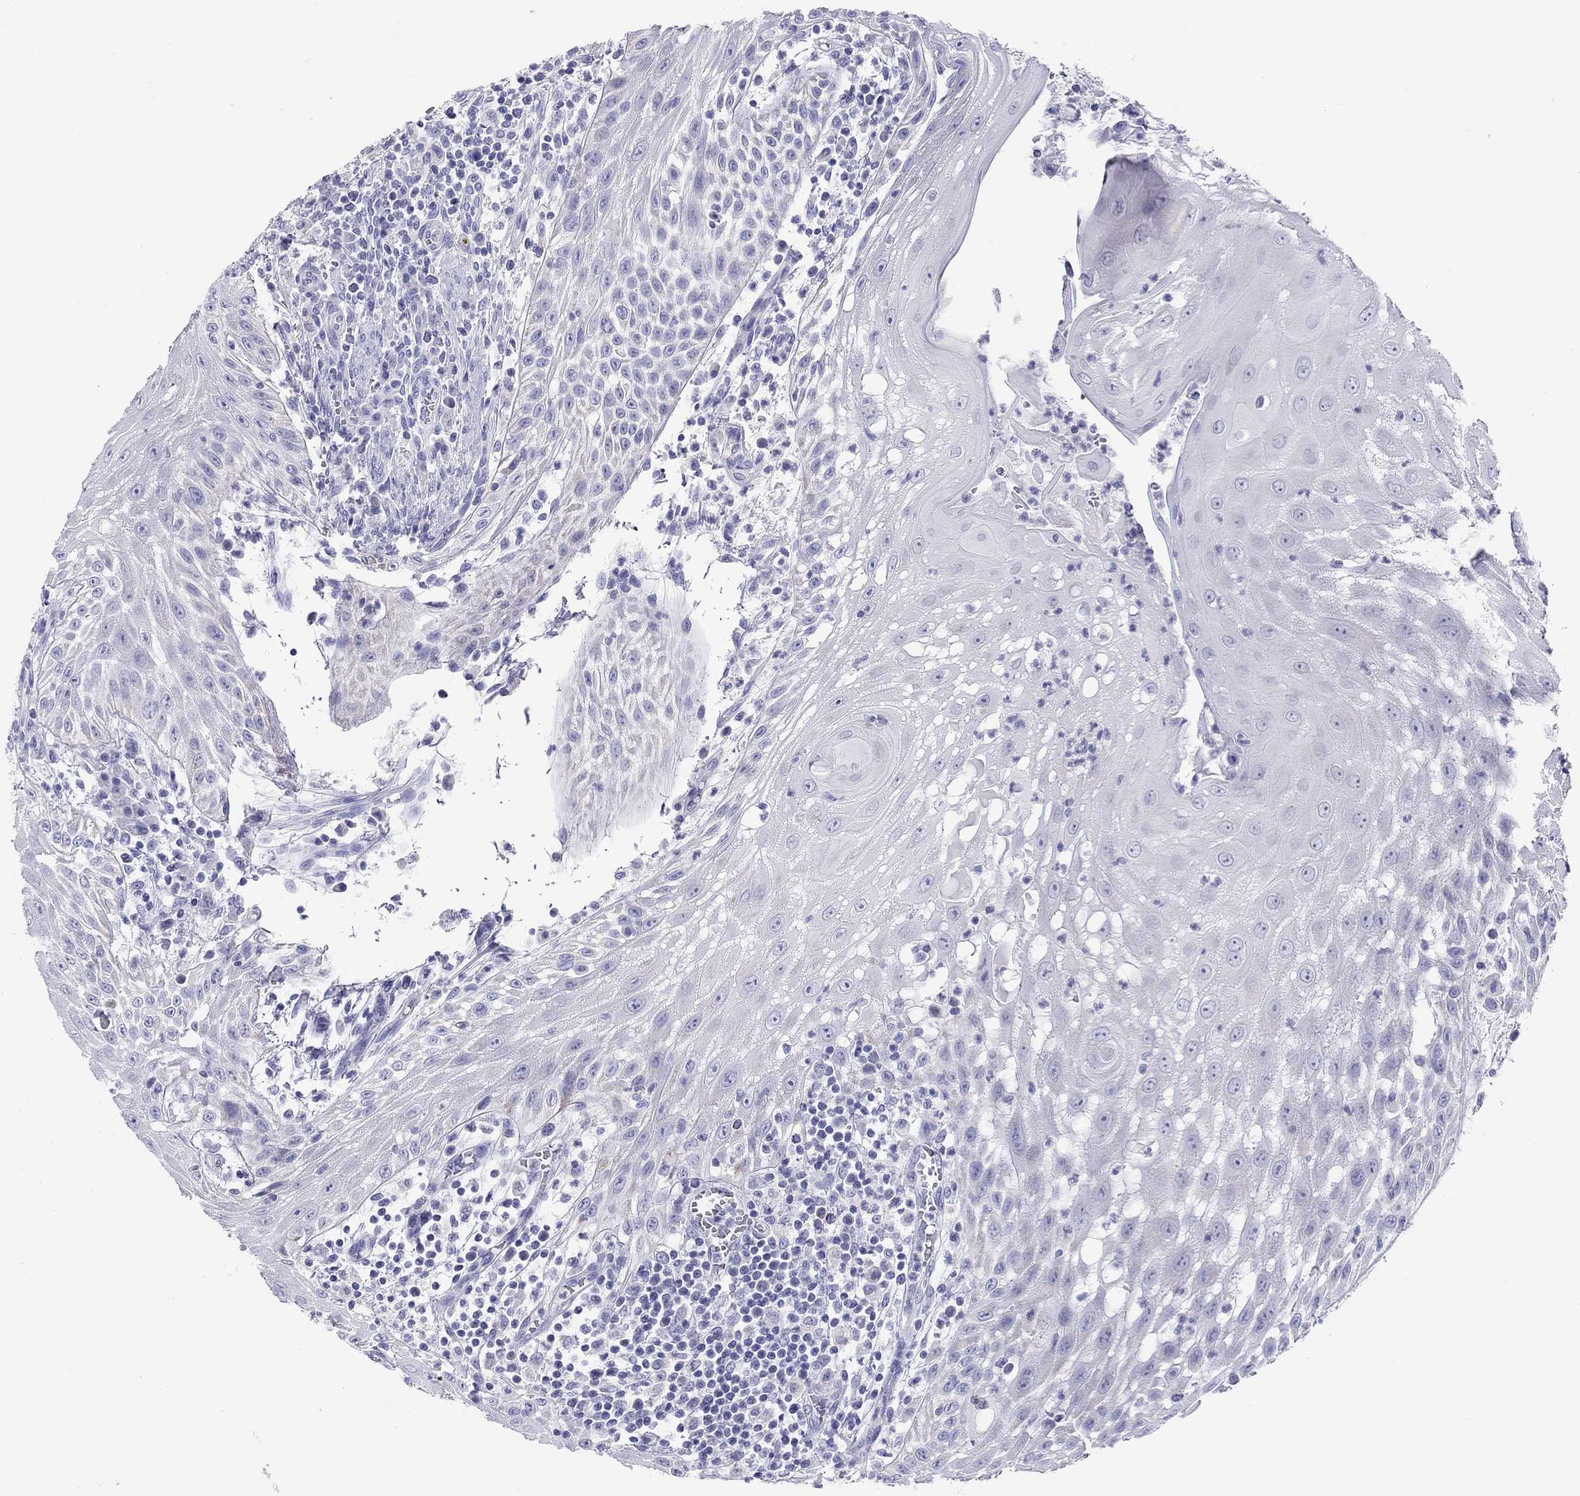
{"staining": {"intensity": "negative", "quantity": "none", "location": "none"}, "tissue": "head and neck cancer", "cell_type": "Tumor cells", "image_type": "cancer", "snomed": [{"axis": "morphology", "description": "Squamous cell carcinoma, NOS"}, {"axis": "topography", "description": "Oral tissue"}, {"axis": "topography", "description": "Head-Neck"}], "caption": "The immunohistochemistry (IHC) photomicrograph has no significant positivity in tumor cells of head and neck cancer (squamous cell carcinoma) tissue.", "gene": "DPY19L2", "patient": {"sex": "male", "age": 58}}